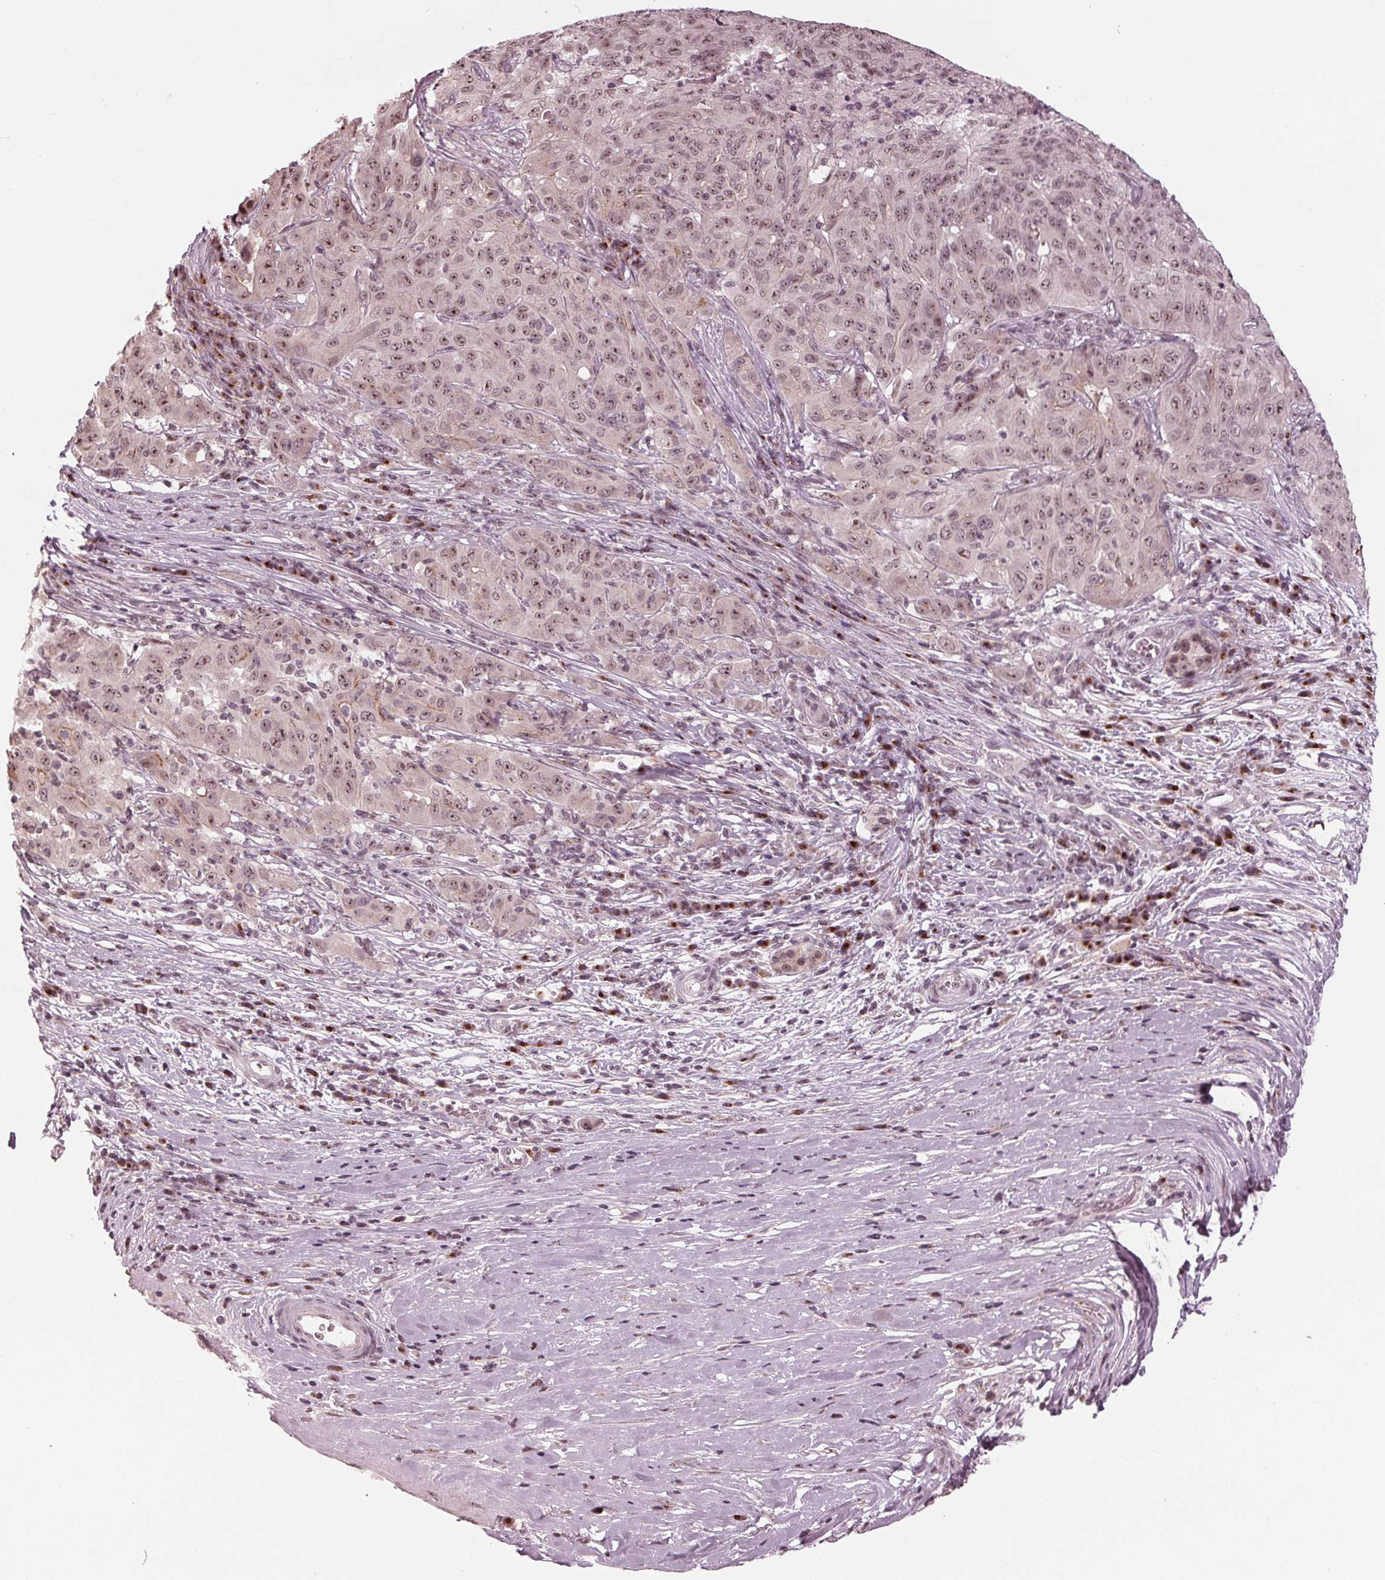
{"staining": {"intensity": "moderate", "quantity": ">75%", "location": "nuclear"}, "tissue": "pancreatic cancer", "cell_type": "Tumor cells", "image_type": "cancer", "snomed": [{"axis": "morphology", "description": "Adenocarcinoma, NOS"}, {"axis": "topography", "description": "Pancreas"}], "caption": "DAB (3,3'-diaminobenzidine) immunohistochemical staining of pancreatic cancer exhibits moderate nuclear protein positivity in approximately >75% of tumor cells.", "gene": "SLX4", "patient": {"sex": "male", "age": 63}}